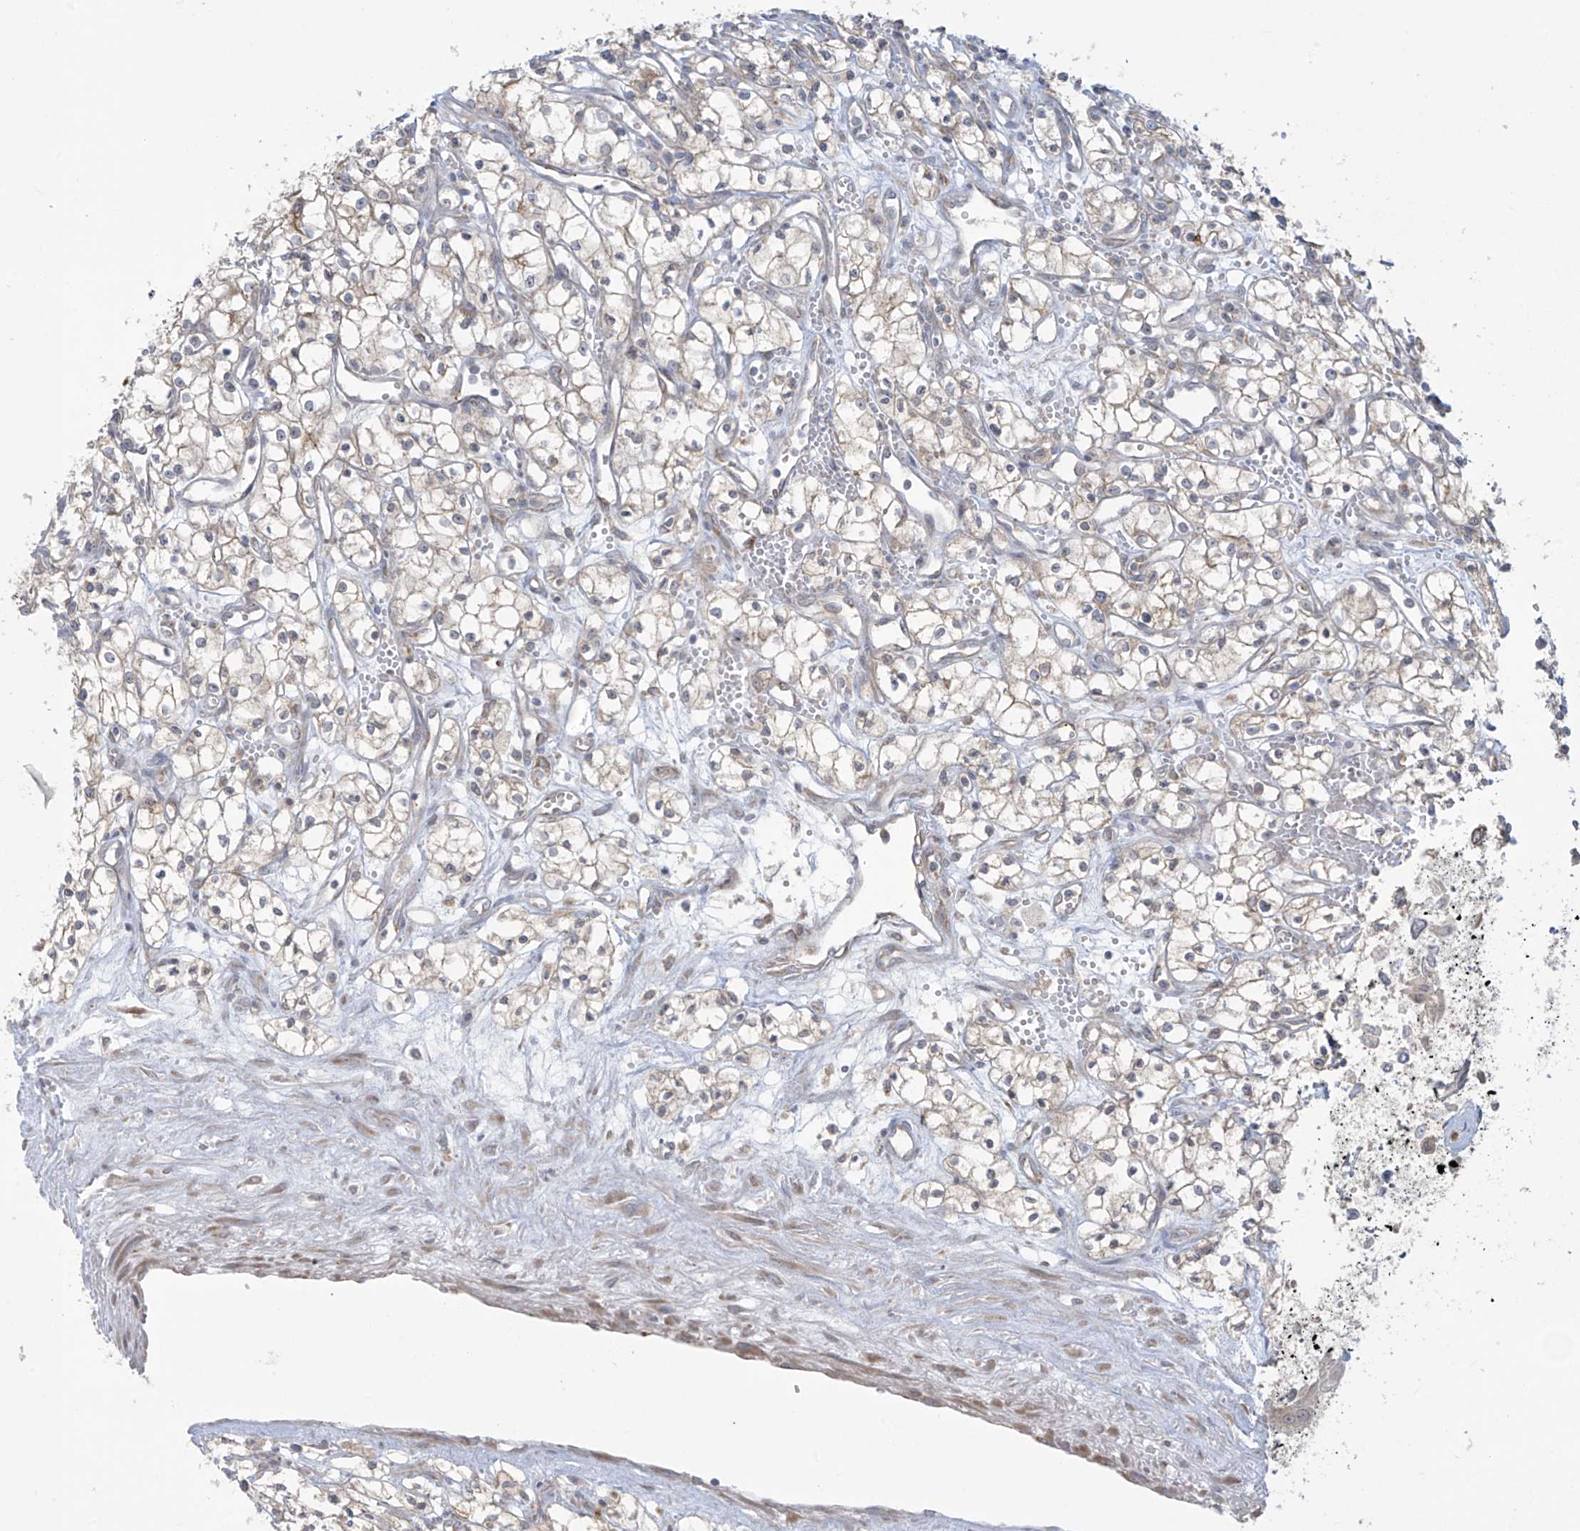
{"staining": {"intensity": "negative", "quantity": "none", "location": "none"}, "tissue": "renal cancer", "cell_type": "Tumor cells", "image_type": "cancer", "snomed": [{"axis": "morphology", "description": "Adenocarcinoma, NOS"}, {"axis": "topography", "description": "Kidney"}], "caption": "The image demonstrates no staining of tumor cells in renal adenocarcinoma.", "gene": "PPAT", "patient": {"sex": "male", "age": 59}}